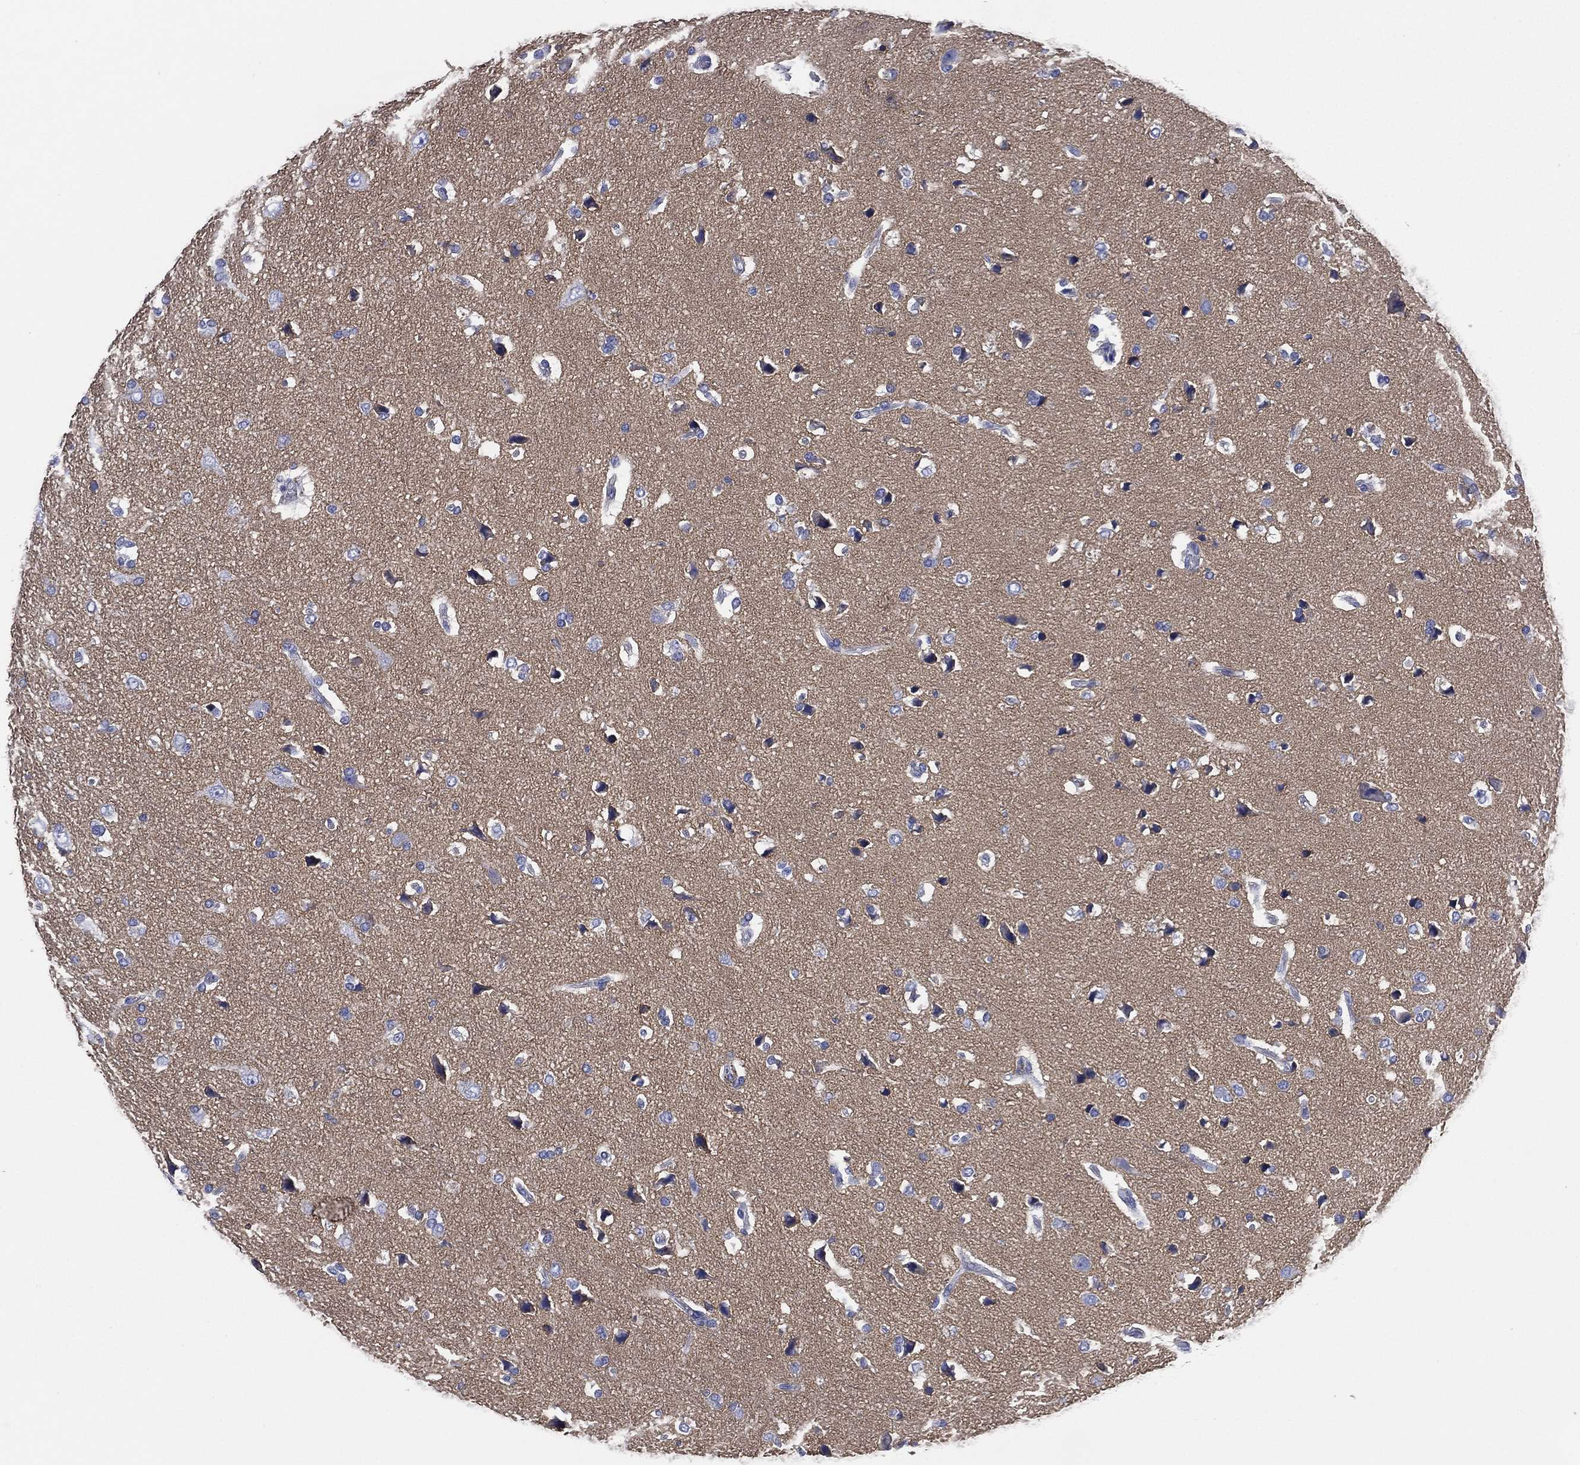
{"staining": {"intensity": "negative", "quantity": "none", "location": "none"}, "tissue": "glioma", "cell_type": "Tumor cells", "image_type": "cancer", "snomed": [{"axis": "morphology", "description": "Glioma, malignant, High grade"}, {"axis": "topography", "description": "Brain"}], "caption": "DAB (3,3'-diaminobenzidine) immunohistochemical staining of high-grade glioma (malignant) shows no significant staining in tumor cells.", "gene": "CHRNA3", "patient": {"sex": "female", "age": 63}}